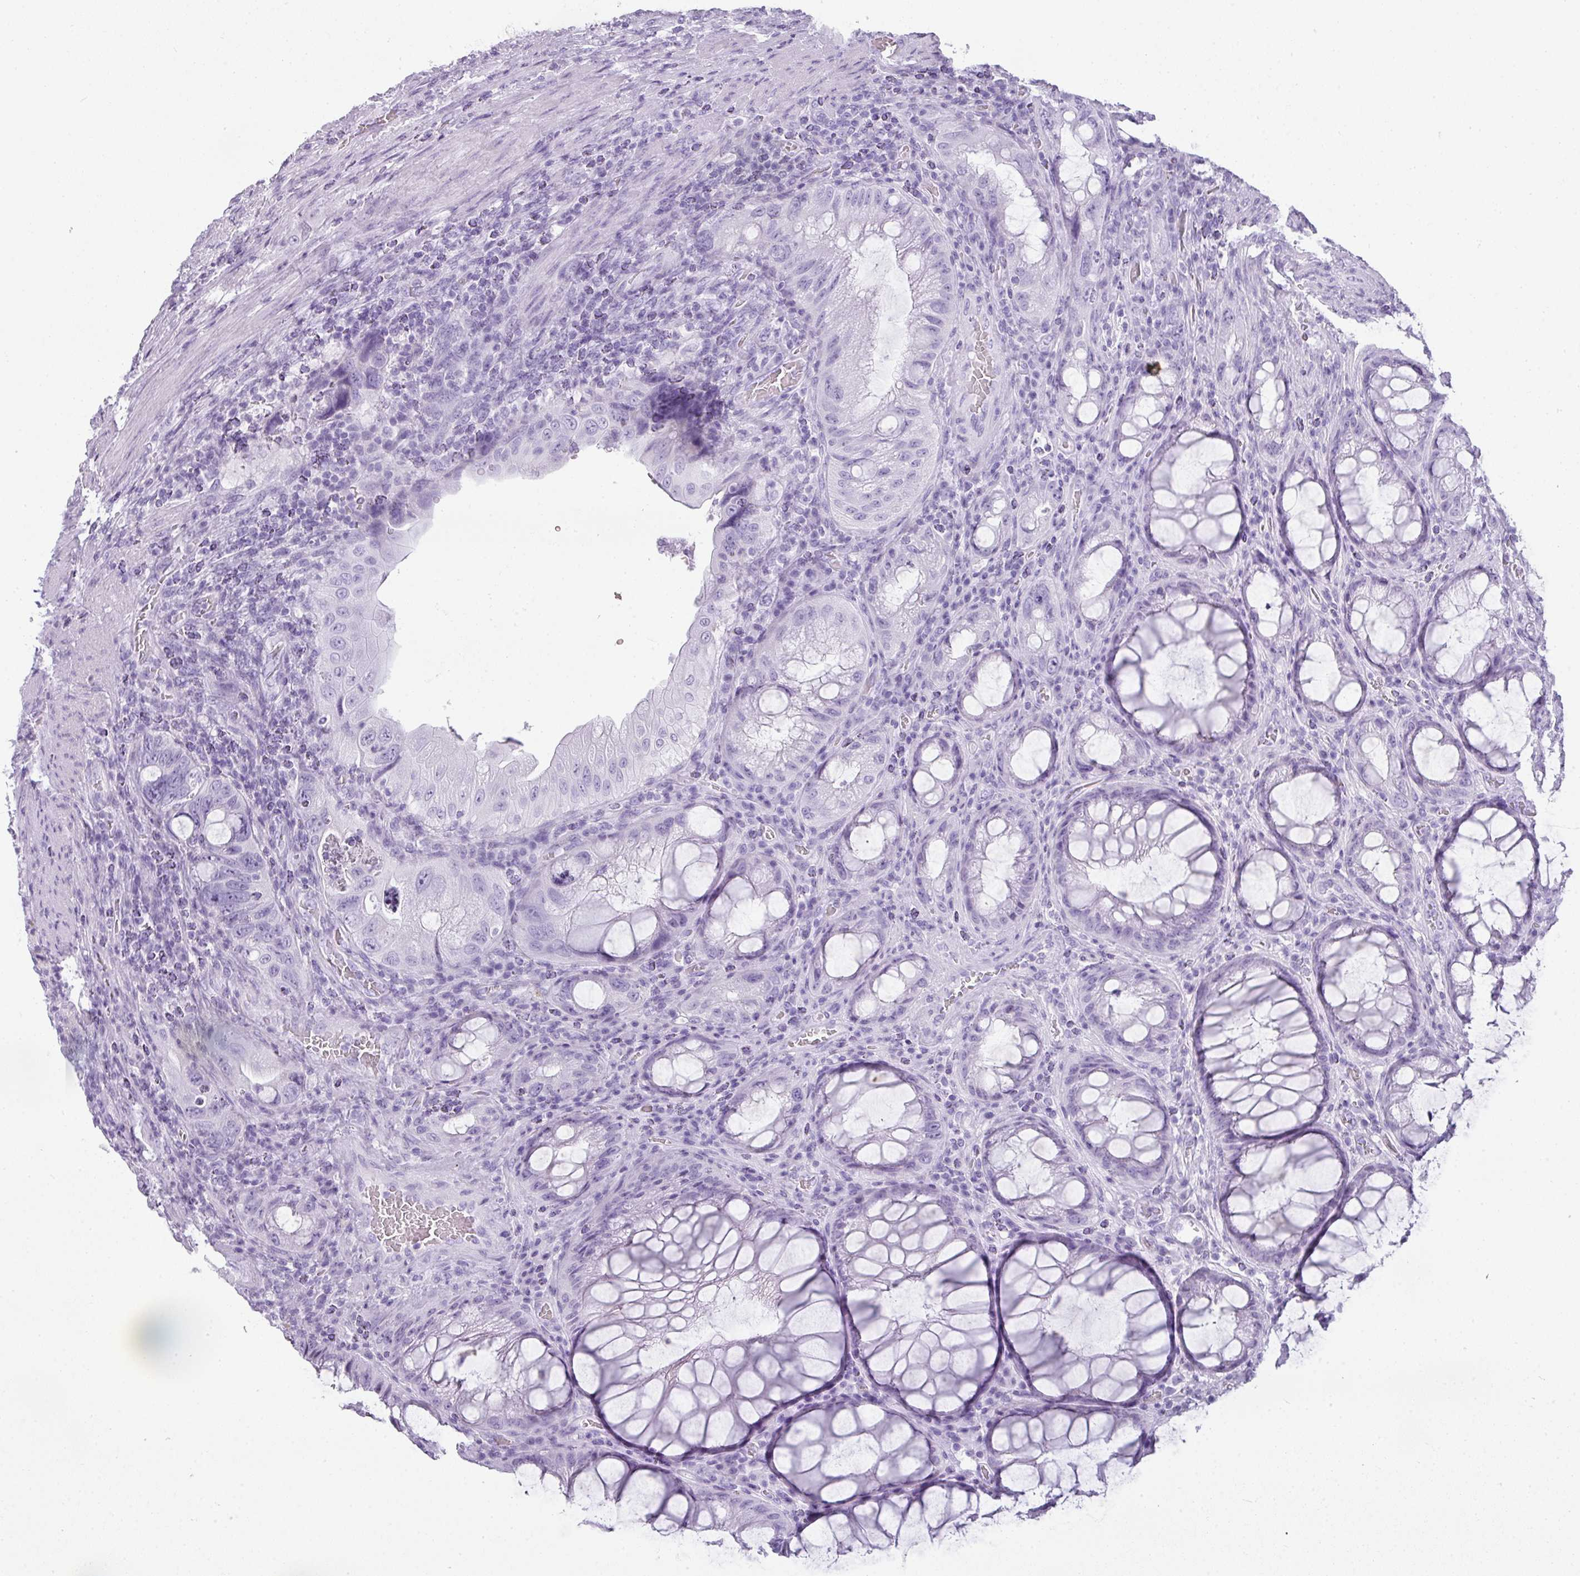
{"staining": {"intensity": "negative", "quantity": "none", "location": "none"}, "tissue": "colorectal cancer", "cell_type": "Tumor cells", "image_type": "cancer", "snomed": [{"axis": "morphology", "description": "Adenocarcinoma, NOS"}, {"axis": "topography", "description": "Rectum"}], "caption": "There is no significant expression in tumor cells of colorectal cancer (adenocarcinoma). (Stains: DAB (3,3'-diaminobenzidine) IHC with hematoxylin counter stain, Microscopy: brightfield microscopy at high magnification).", "gene": "RBMY1F", "patient": {"sex": "male", "age": 63}}